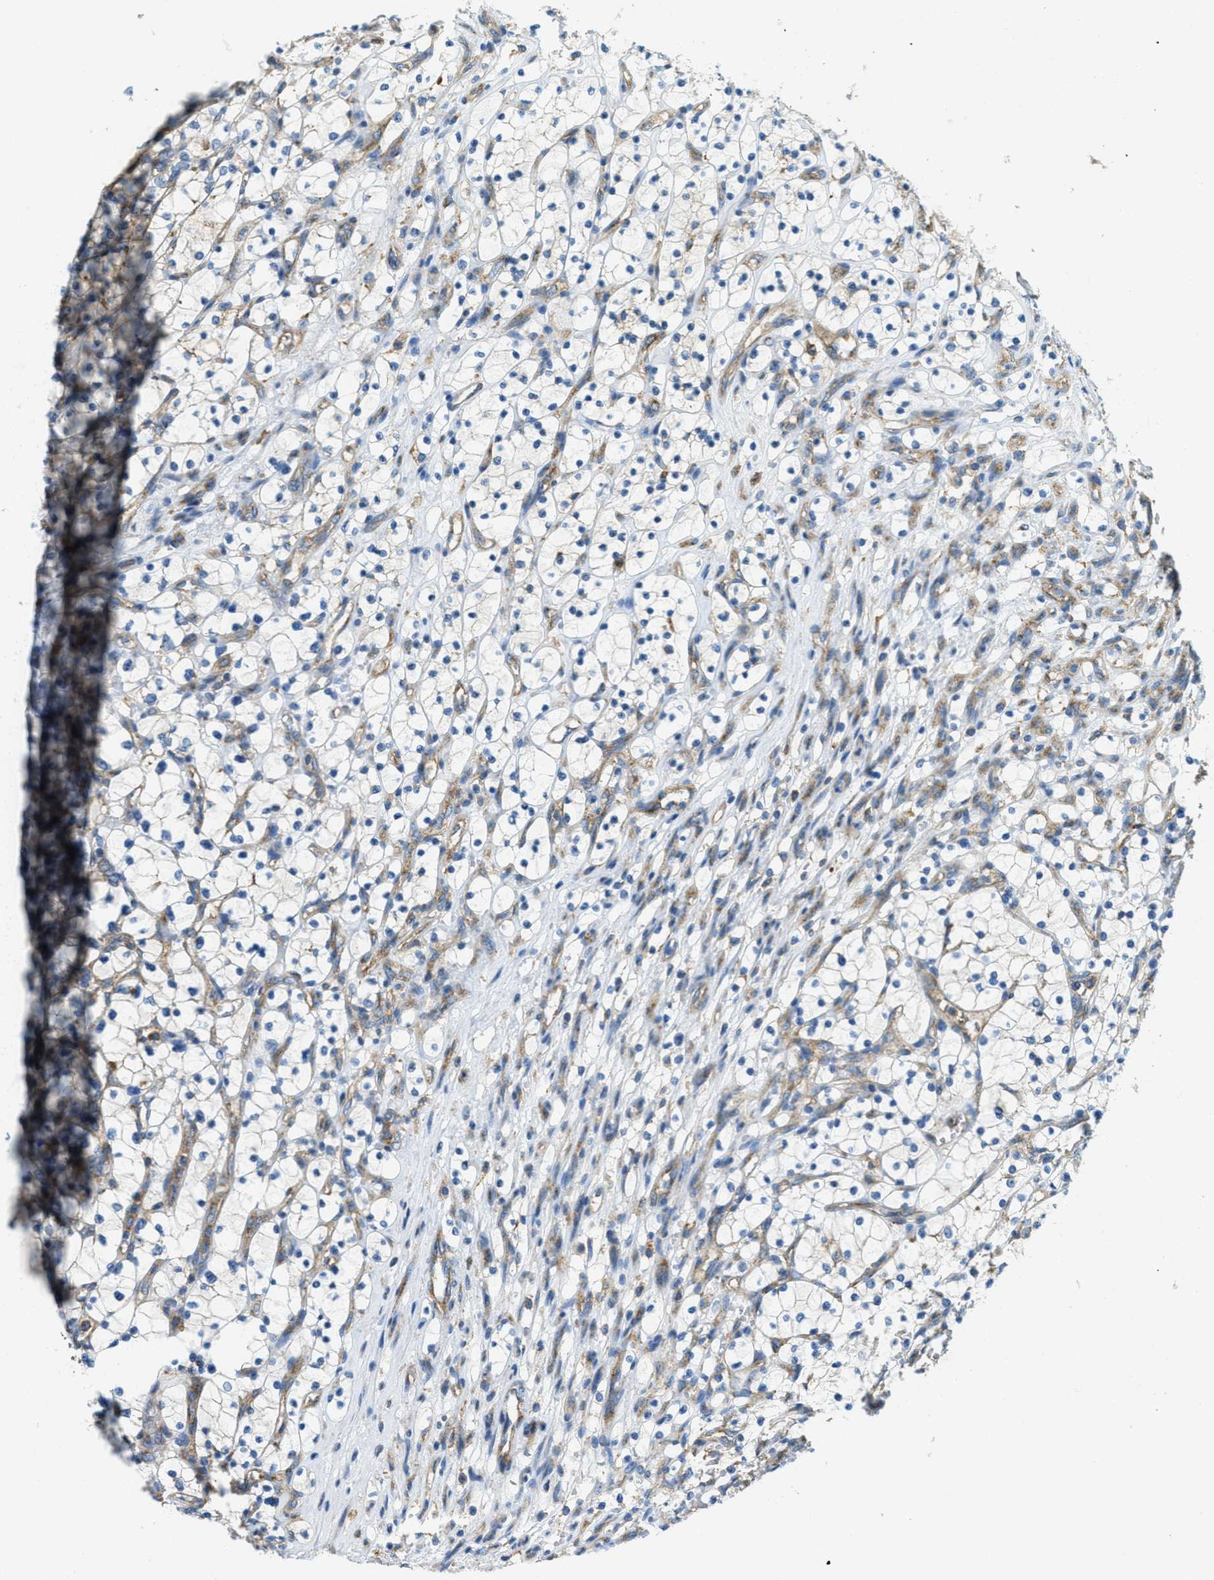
{"staining": {"intensity": "weak", "quantity": "<25%", "location": "cytoplasmic/membranous"}, "tissue": "renal cancer", "cell_type": "Tumor cells", "image_type": "cancer", "snomed": [{"axis": "morphology", "description": "Adenocarcinoma, NOS"}, {"axis": "topography", "description": "Kidney"}], "caption": "Immunohistochemistry (IHC) photomicrograph of renal cancer stained for a protein (brown), which reveals no positivity in tumor cells. Nuclei are stained in blue.", "gene": "AP2B1", "patient": {"sex": "female", "age": 69}}